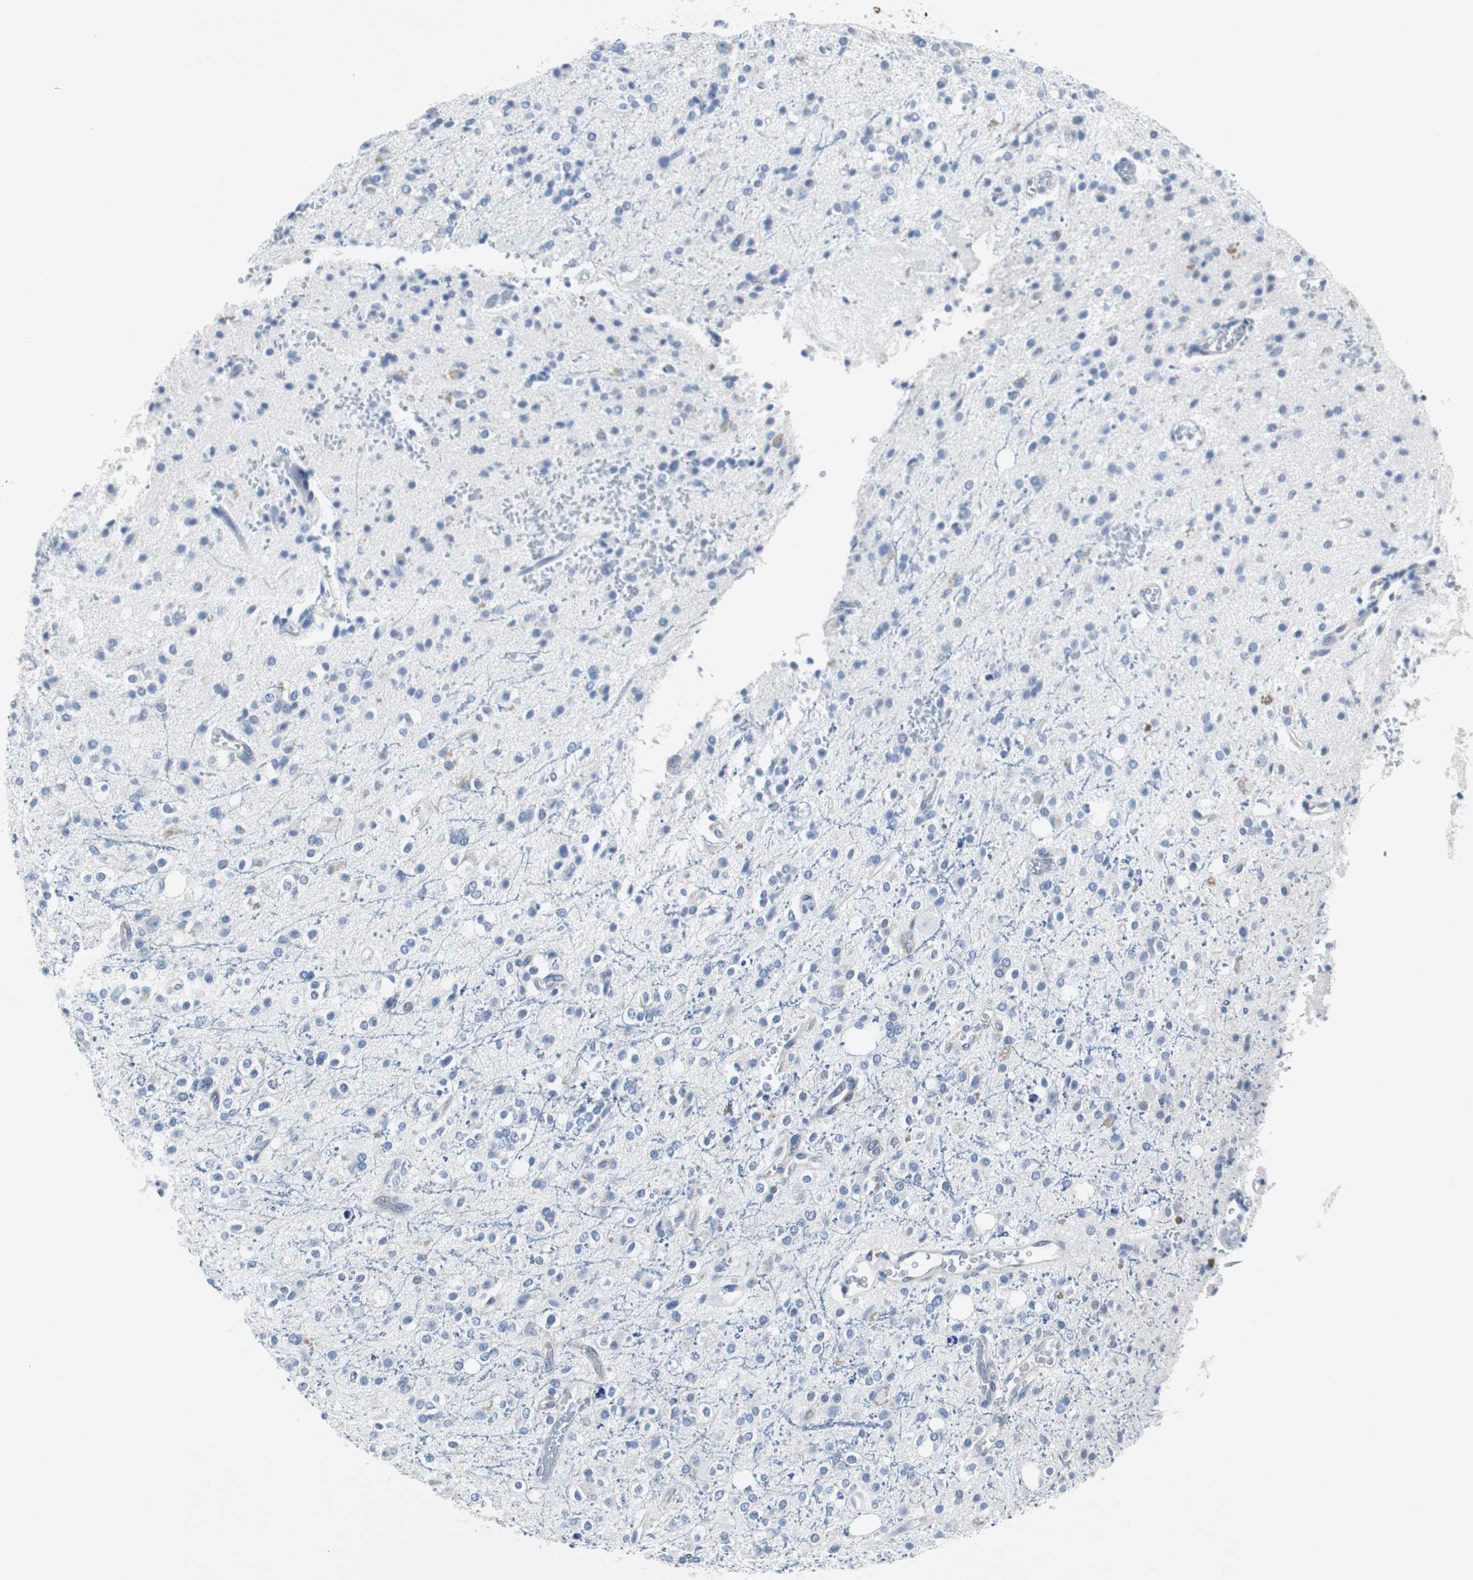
{"staining": {"intensity": "negative", "quantity": "none", "location": "none"}, "tissue": "glioma", "cell_type": "Tumor cells", "image_type": "cancer", "snomed": [{"axis": "morphology", "description": "Glioma, malignant, High grade"}, {"axis": "topography", "description": "Brain"}], "caption": "DAB immunohistochemical staining of high-grade glioma (malignant) displays no significant staining in tumor cells.", "gene": "EEF2K", "patient": {"sex": "male", "age": 47}}